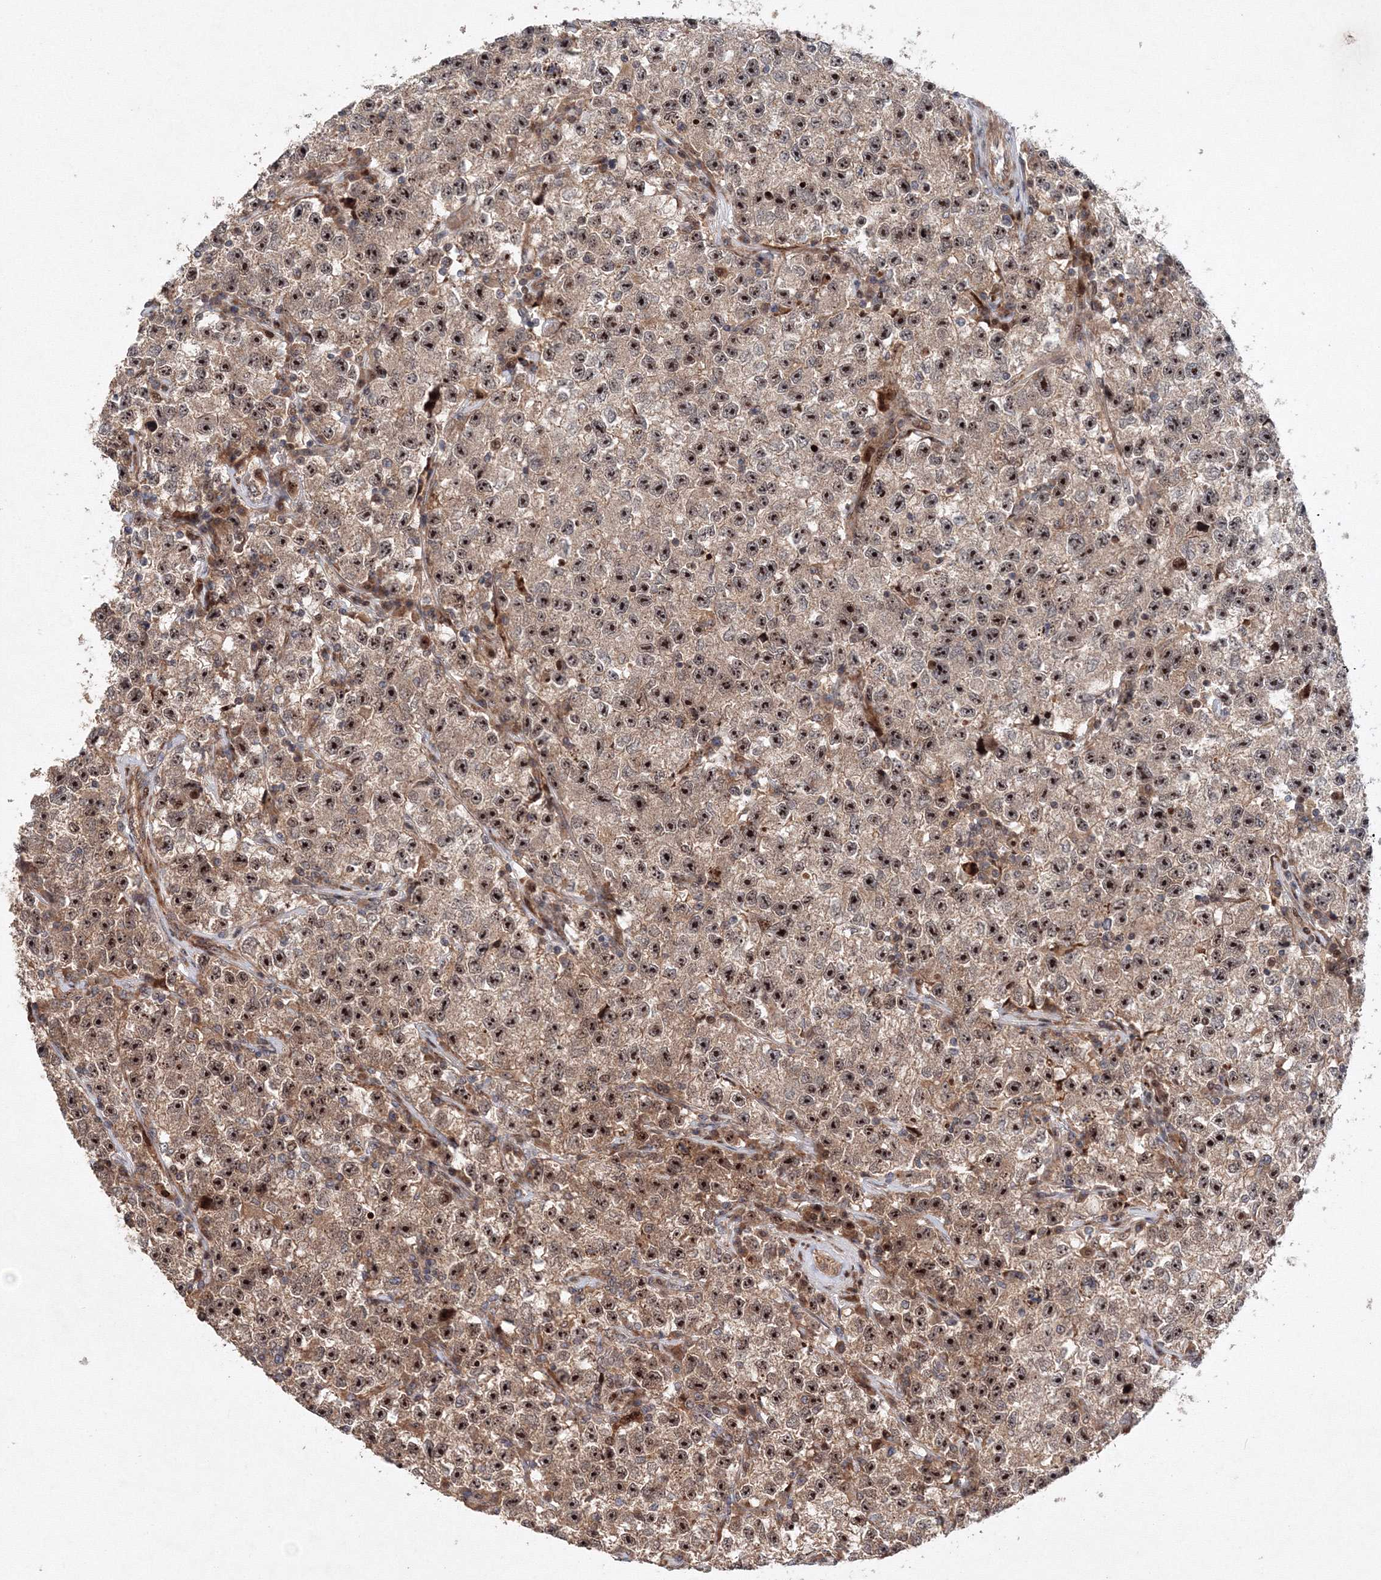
{"staining": {"intensity": "strong", "quantity": ">75%", "location": "cytoplasmic/membranous,nuclear"}, "tissue": "testis cancer", "cell_type": "Tumor cells", "image_type": "cancer", "snomed": [{"axis": "morphology", "description": "Seminoma, NOS"}, {"axis": "topography", "description": "Testis"}], "caption": "Protein analysis of seminoma (testis) tissue shows strong cytoplasmic/membranous and nuclear staining in approximately >75% of tumor cells. The staining is performed using DAB (3,3'-diaminobenzidine) brown chromogen to label protein expression. The nuclei are counter-stained blue using hematoxylin.", "gene": "ANKAR", "patient": {"sex": "male", "age": 22}}